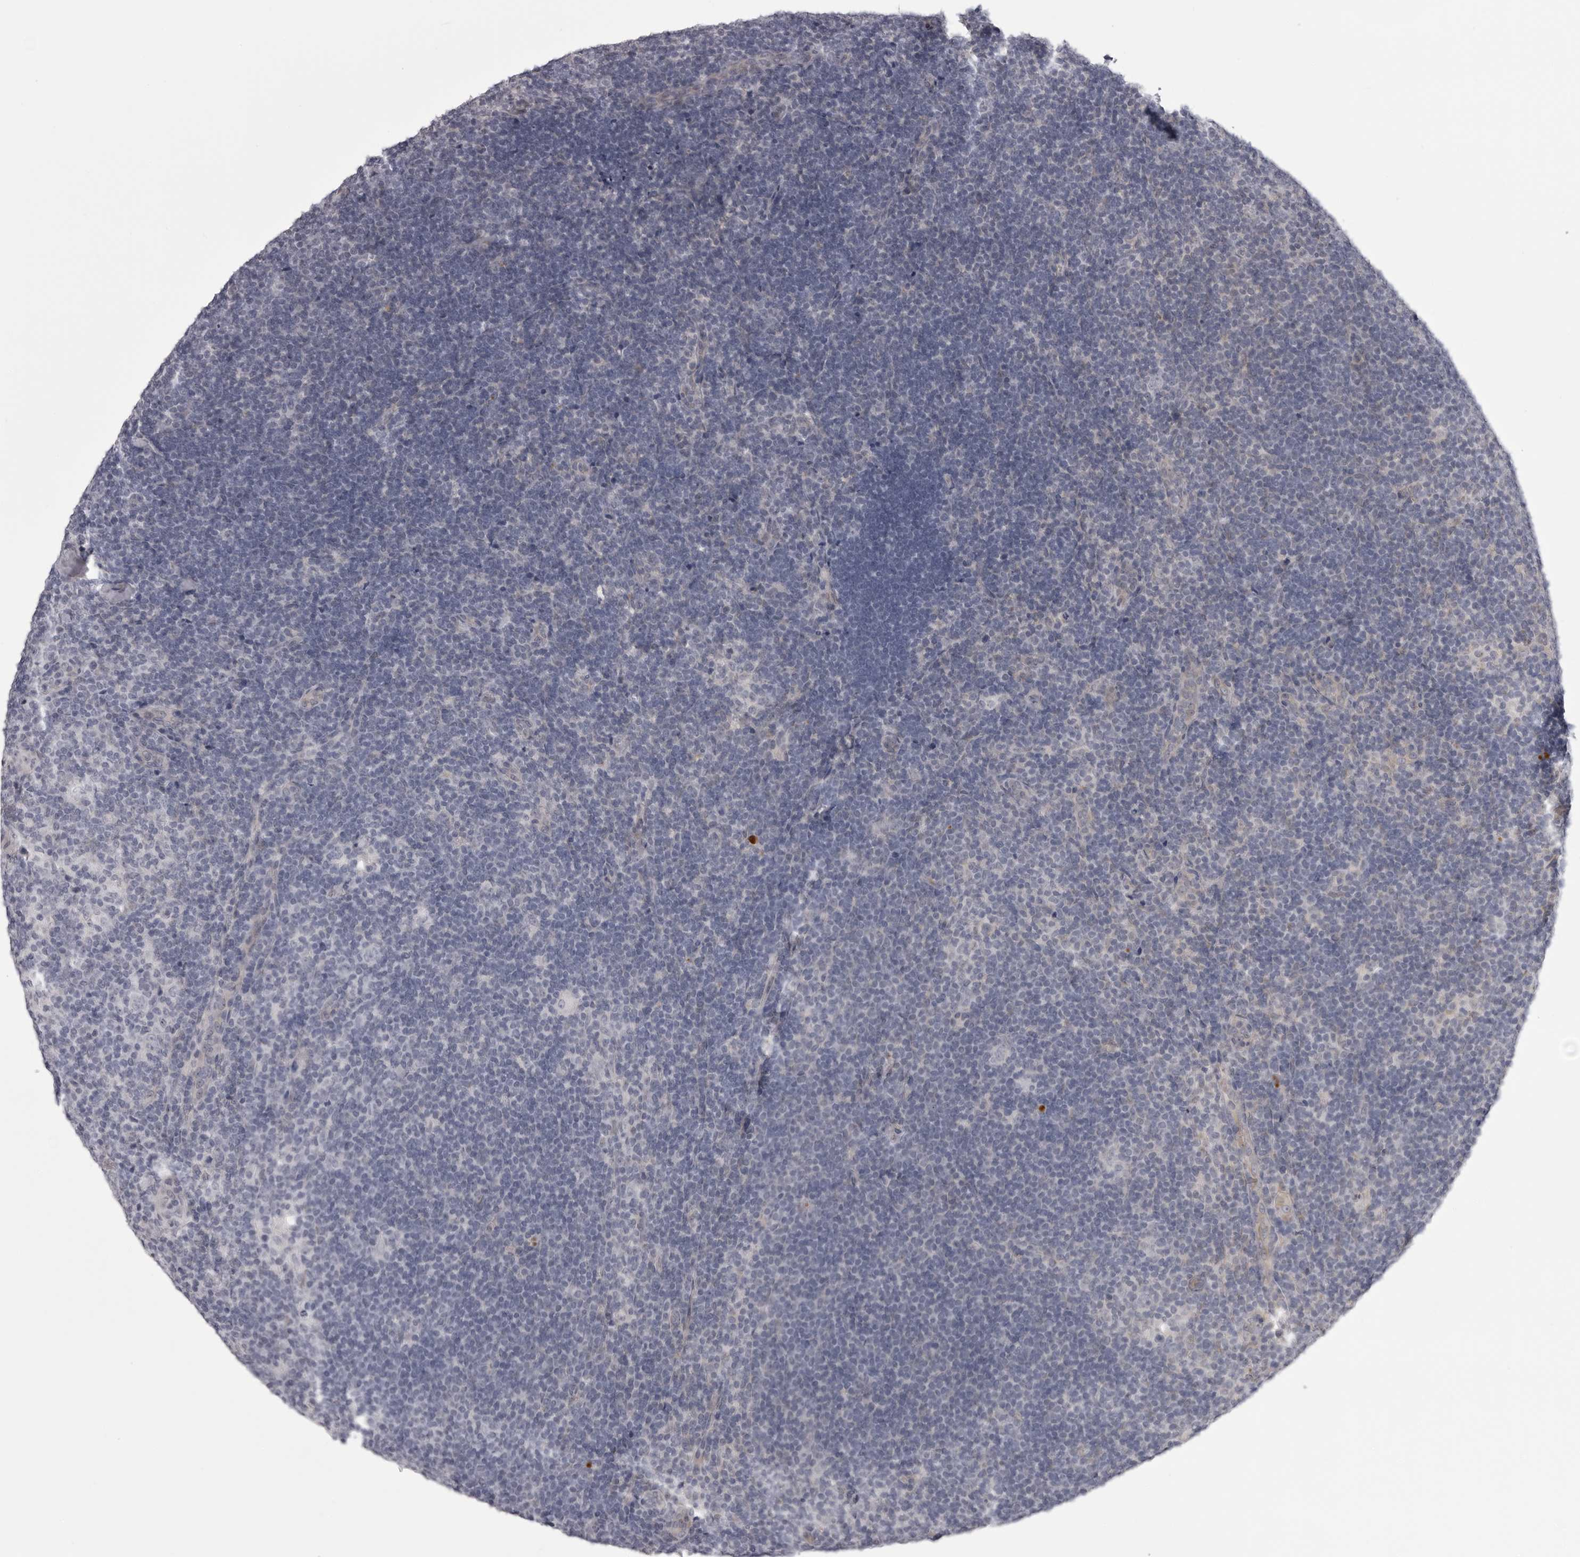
{"staining": {"intensity": "negative", "quantity": "none", "location": "none"}, "tissue": "lymphoma", "cell_type": "Tumor cells", "image_type": "cancer", "snomed": [{"axis": "morphology", "description": "Hodgkin's disease, NOS"}, {"axis": "topography", "description": "Lymph node"}], "caption": "Lymphoma was stained to show a protein in brown. There is no significant staining in tumor cells.", "gene": "EPHA10", "patient": {"sex": "female", "age": 57}}